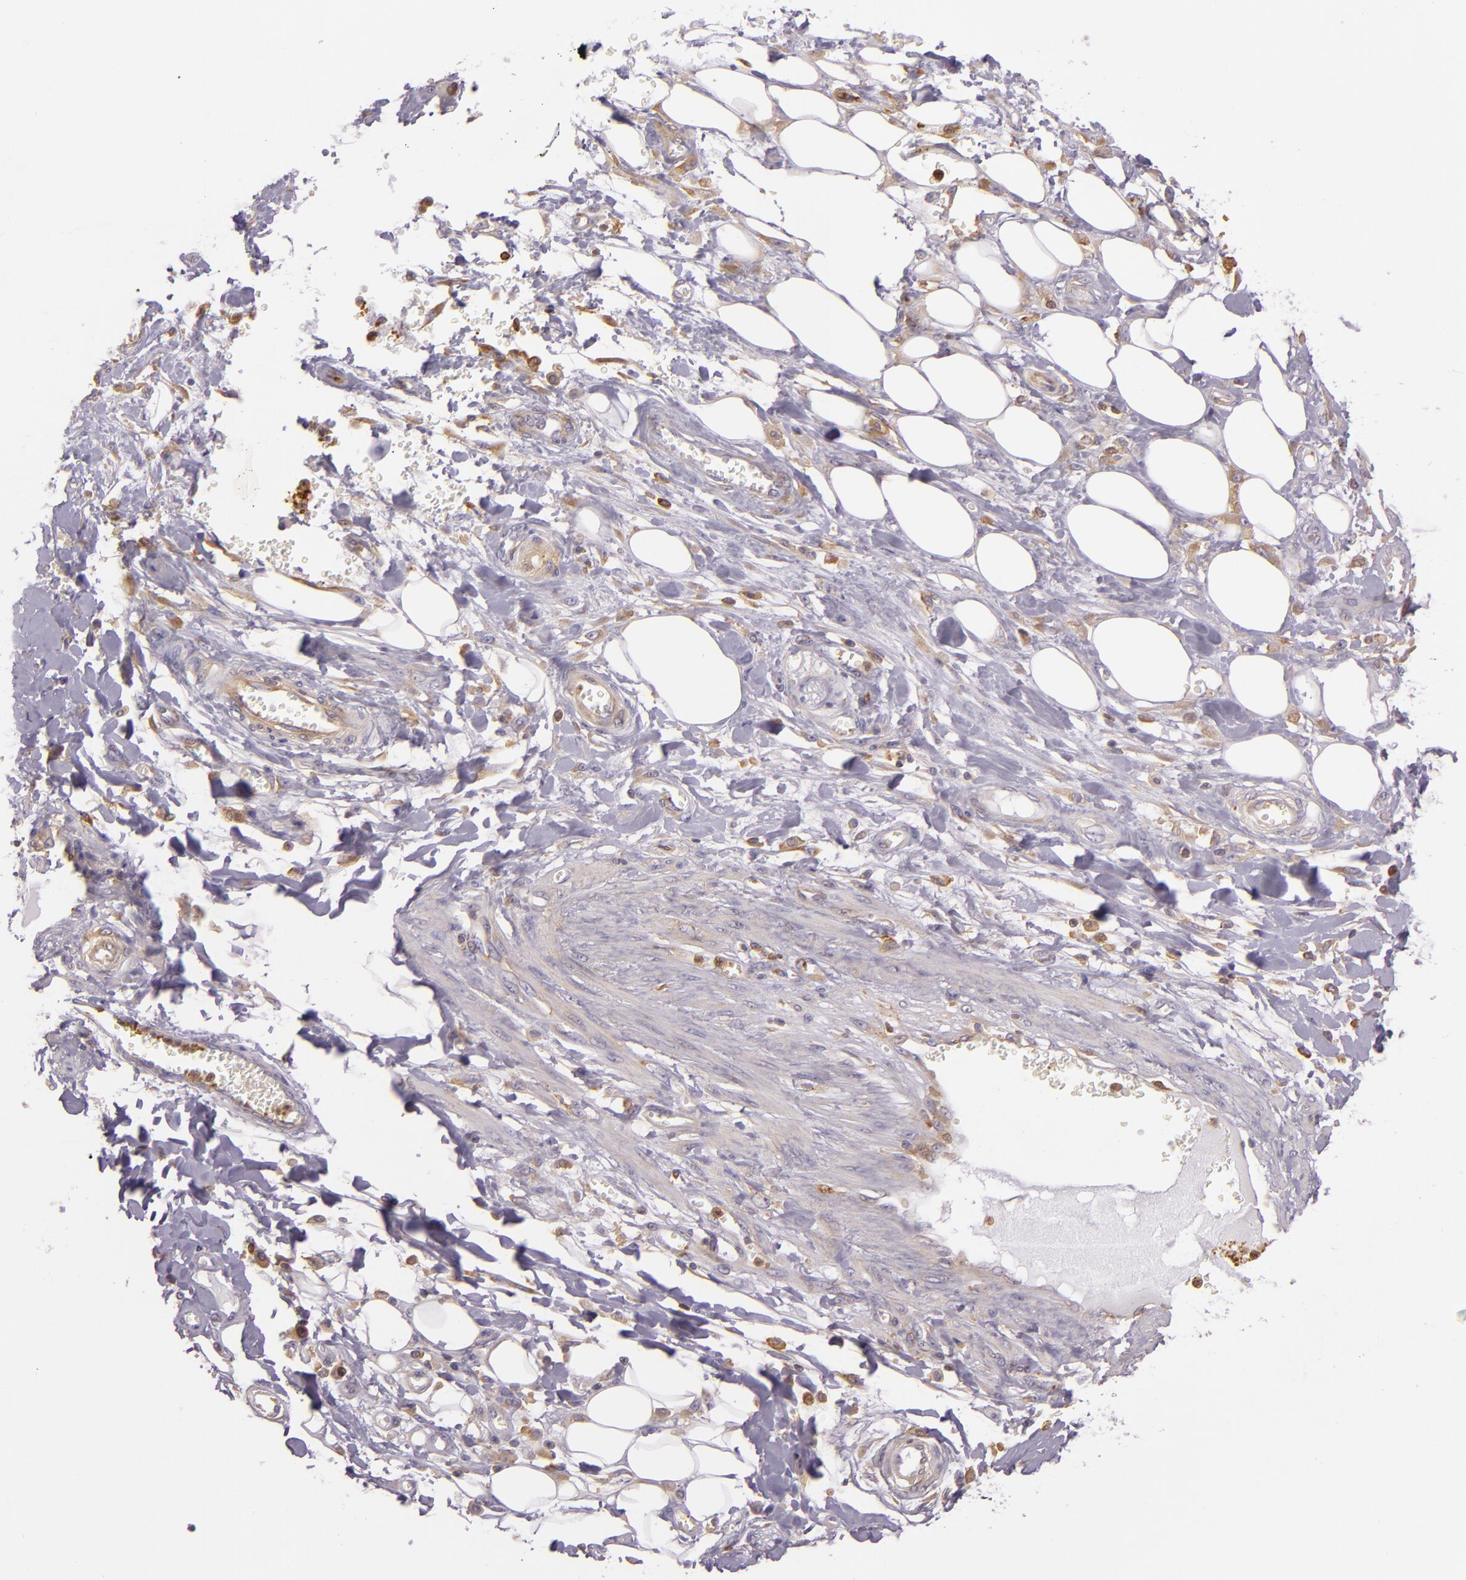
{"staining": {"intensity": "weak", "quantity": "25%-75%", "location": "cytoplasmic/membranous"}, "tissue": "pancreatic cancer", "cell_type": "Tumor cells", "image_type": "cancer", "snomed": [{"axis": "morphology", "description": "Adenocarcinoma, NOS"}, {"axis": "topography", "description": "Pancreas"}], "caption": "Weak cytoplasmic/membranous expression for a protein is identified in about 25%-75% of tumor cells of adenocarcinoma (pancreatic) using IHC.", "gene": "TLN1", "patient": {"sex": "male", "age": 69}}